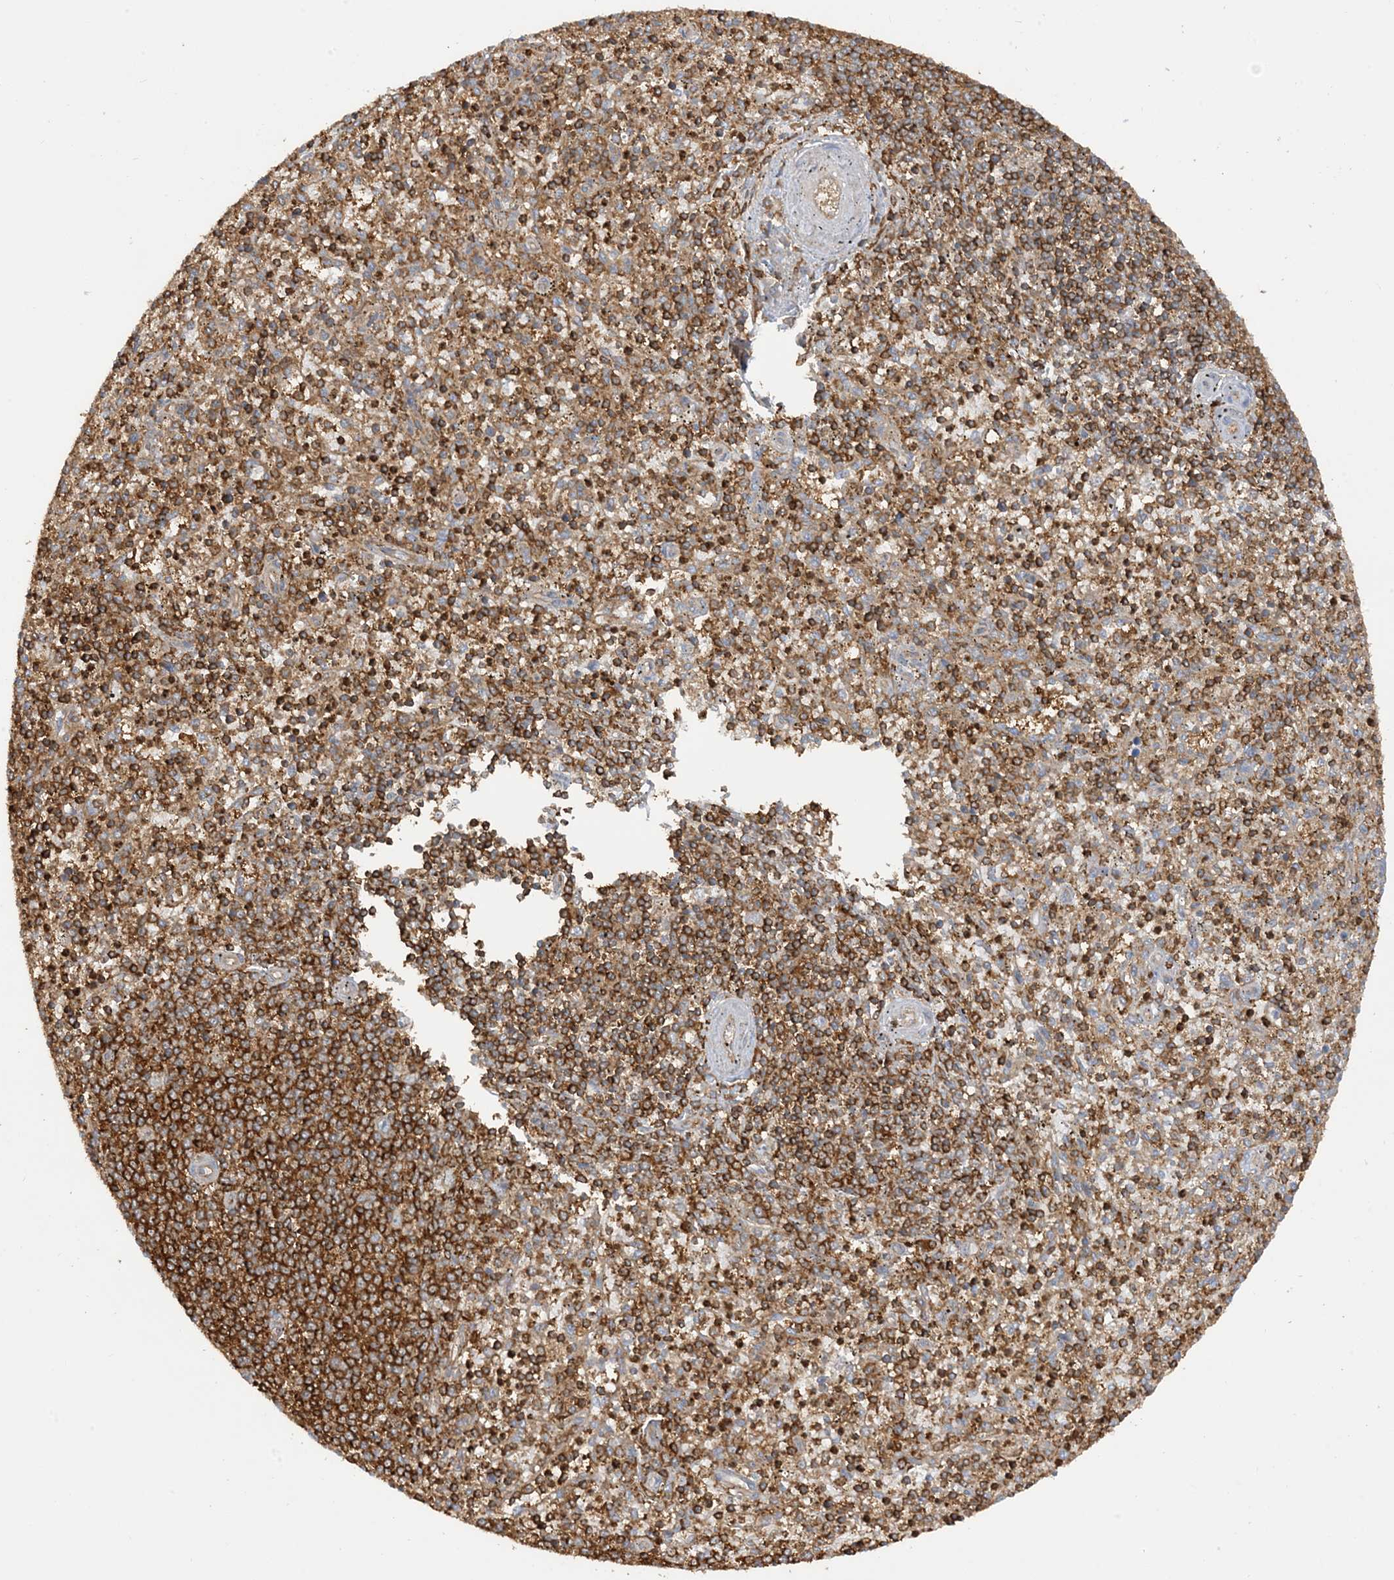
{"staining": {"intensity": "moderate", "quantity": ">75%", "location": "cytoplasmic/membranous"}, "tissue": "spleen", "cell_type": "Cells in red pulp", "image_type": "normal", "snomed": [{"axis": "morphology", "description": "Normal tissue, NOS"}, {"axis": "topography", "description": "Spleen"}], "caption": "High-power microscopy captured an immunohistochemistry photomicrograph of unremarkable spleen, revealing moderate cytoplasmic/membranous staining in about >75% of cells in red pulp. (IHC, brightfield microscopy, high magnification).", "gene": "CAPZB", "patient": {"sex": "male", "age": 72}}